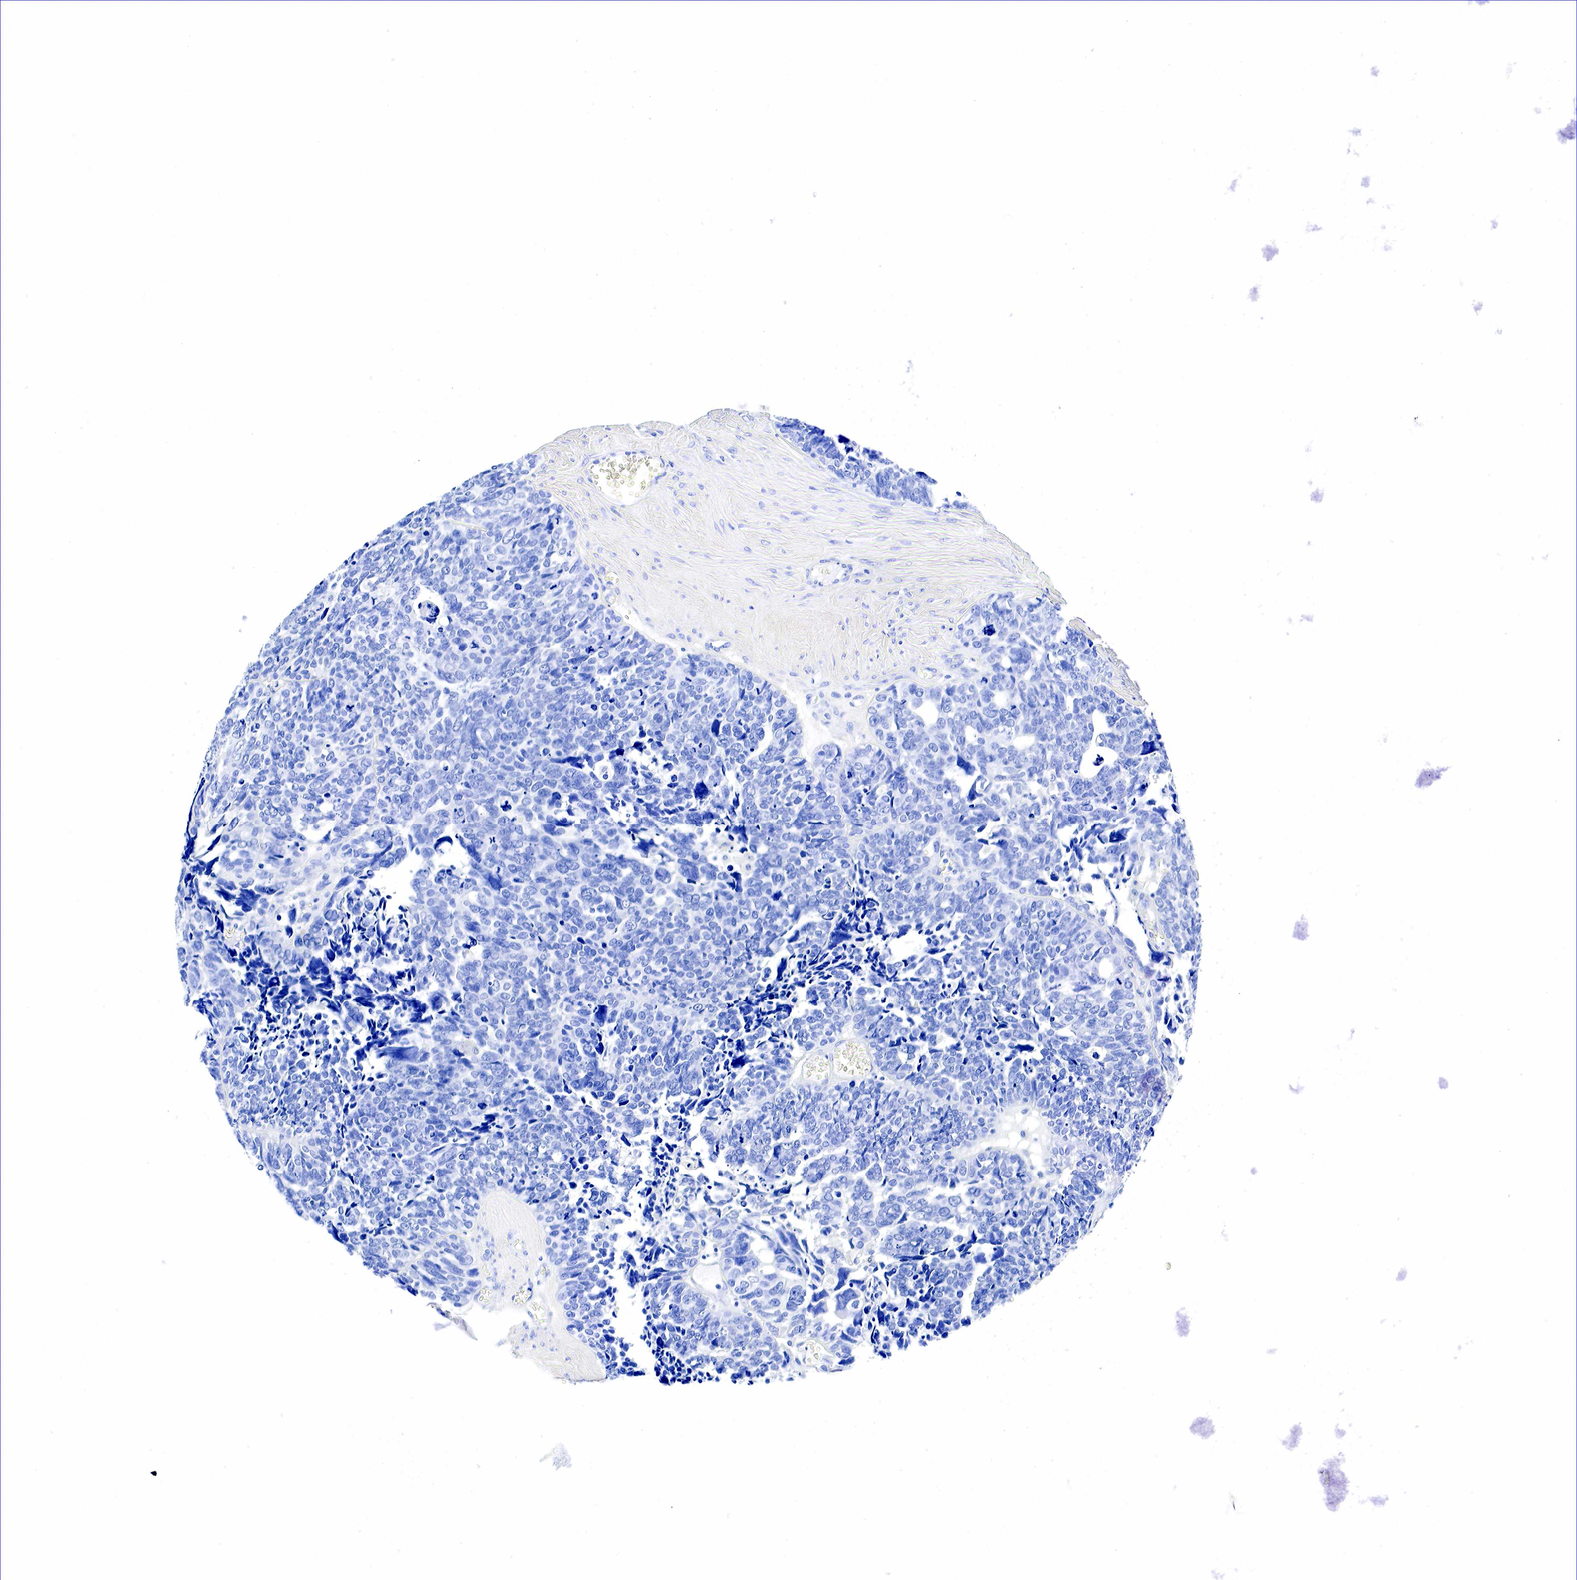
{"staining": {"intensity": "negative", "quantity": "none", "location": "none"}, "tissue": "ovarian cancer", "cell_type": "Tumor cells", "image_type": "cancer", "snomed": [{"axis": "morphology", "description": "Cystadenocarcinoma, serous, NOS"}, {"axis": "topography", "description": "Ovary"}], "caption": "Immunohistochemical staining of human ovarian cancer (serous cystadenocarcinoma) reveals no significant staining in tumor cells.", "gene": "GAST", "patient": {"sex": "female", "age": 77}}